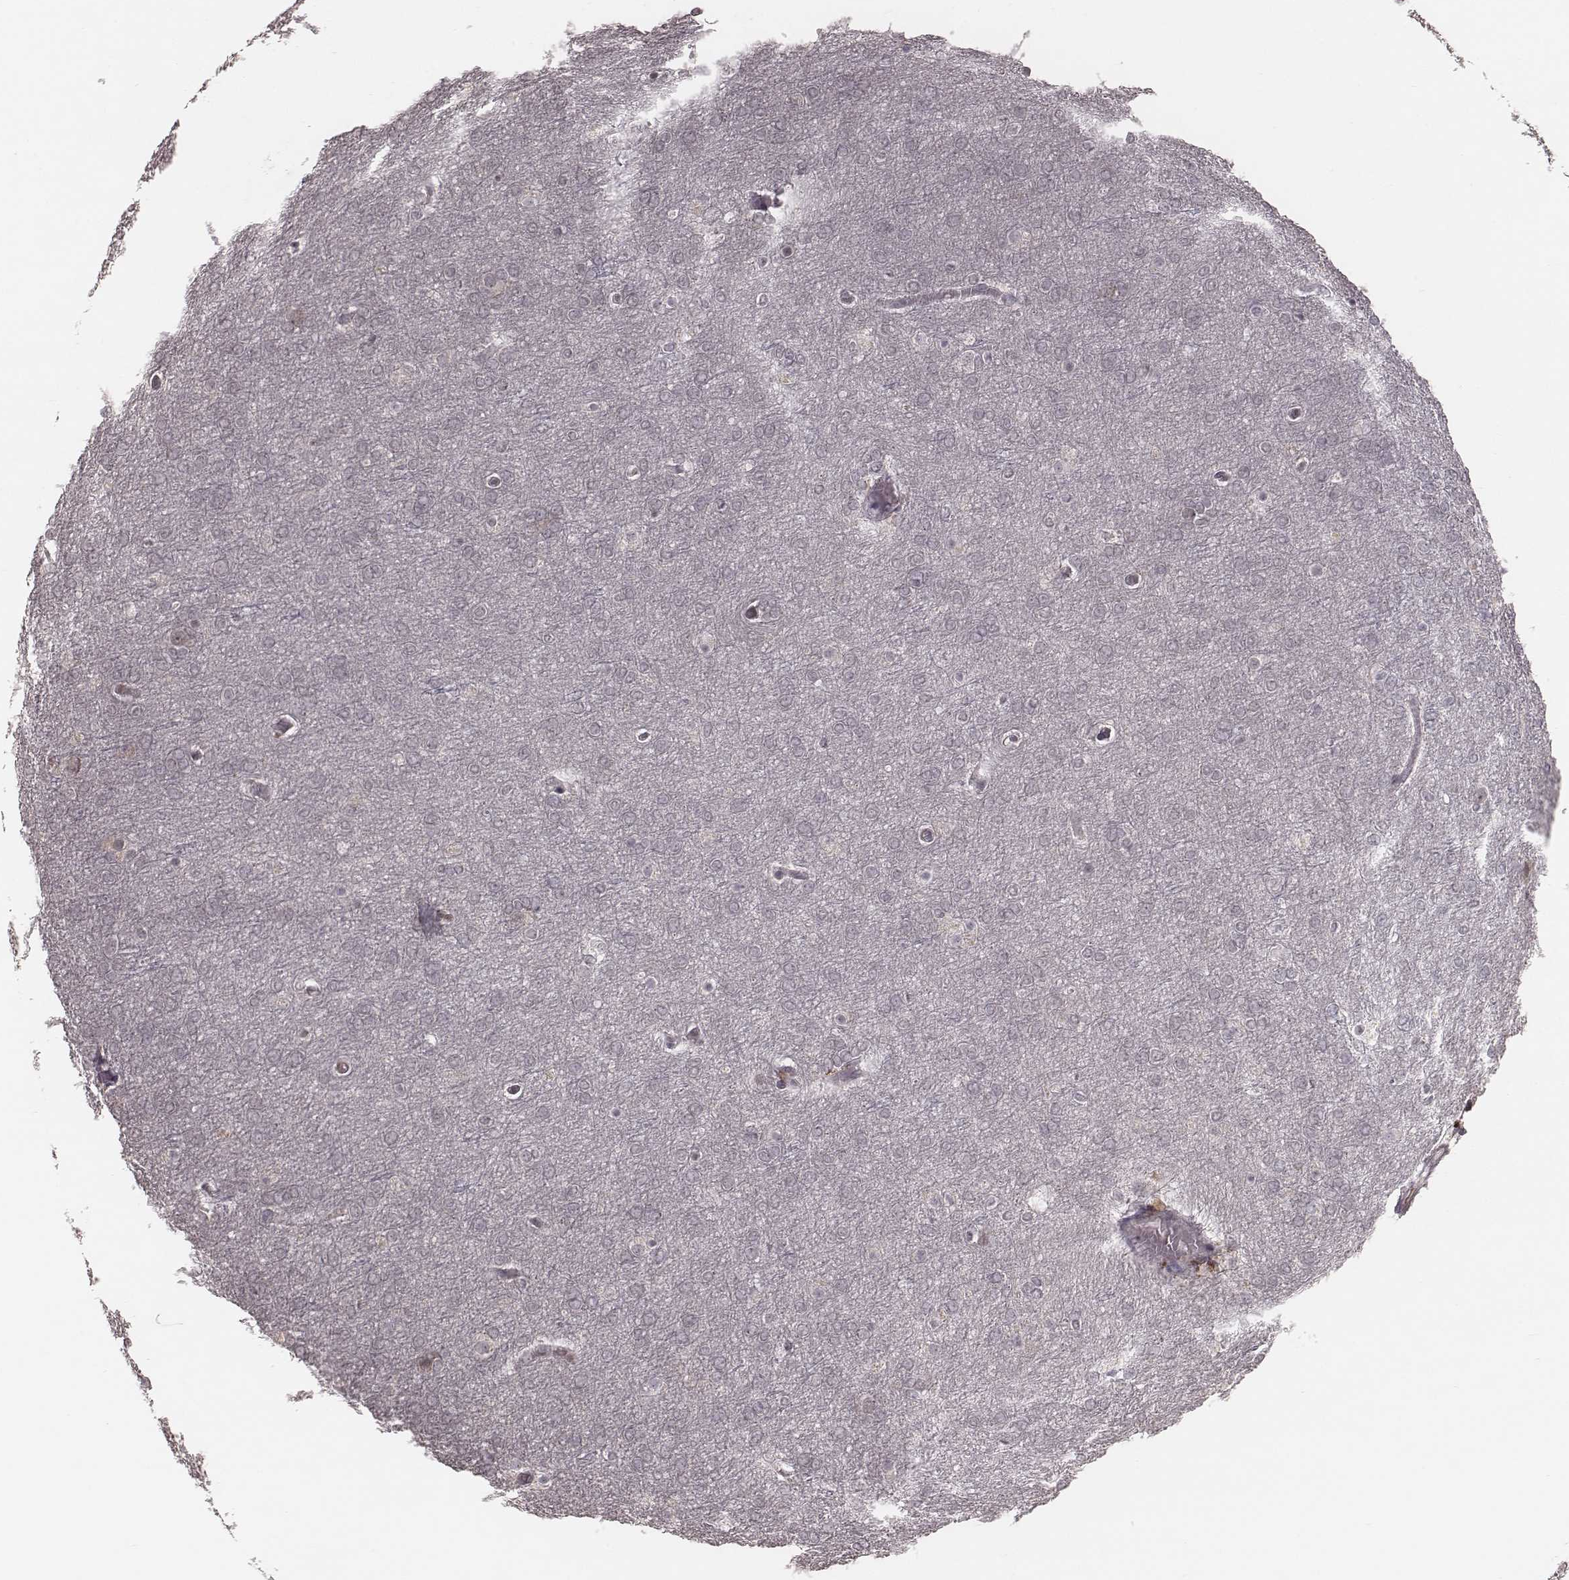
{"staining": {"intensity": "negative", "quantity": "none", "location": "none"}, "tissue": "glioma", "cell_type": "Tumor cells", "image_type": "cancer", "snomed": [{"axis": "morphology", "description": "Glioma, malignant, High grade"}, {"axis": "topography", "description": "Brain"}], "caption": "Glioma was stained to show a protein in brown. There is no significant positivity in tumor cells. (Brightfield microscopy of DAB immunohistochemistry at high magnification).", "gene": "IL5", "patient": {"sex": "female", "age": 61}}